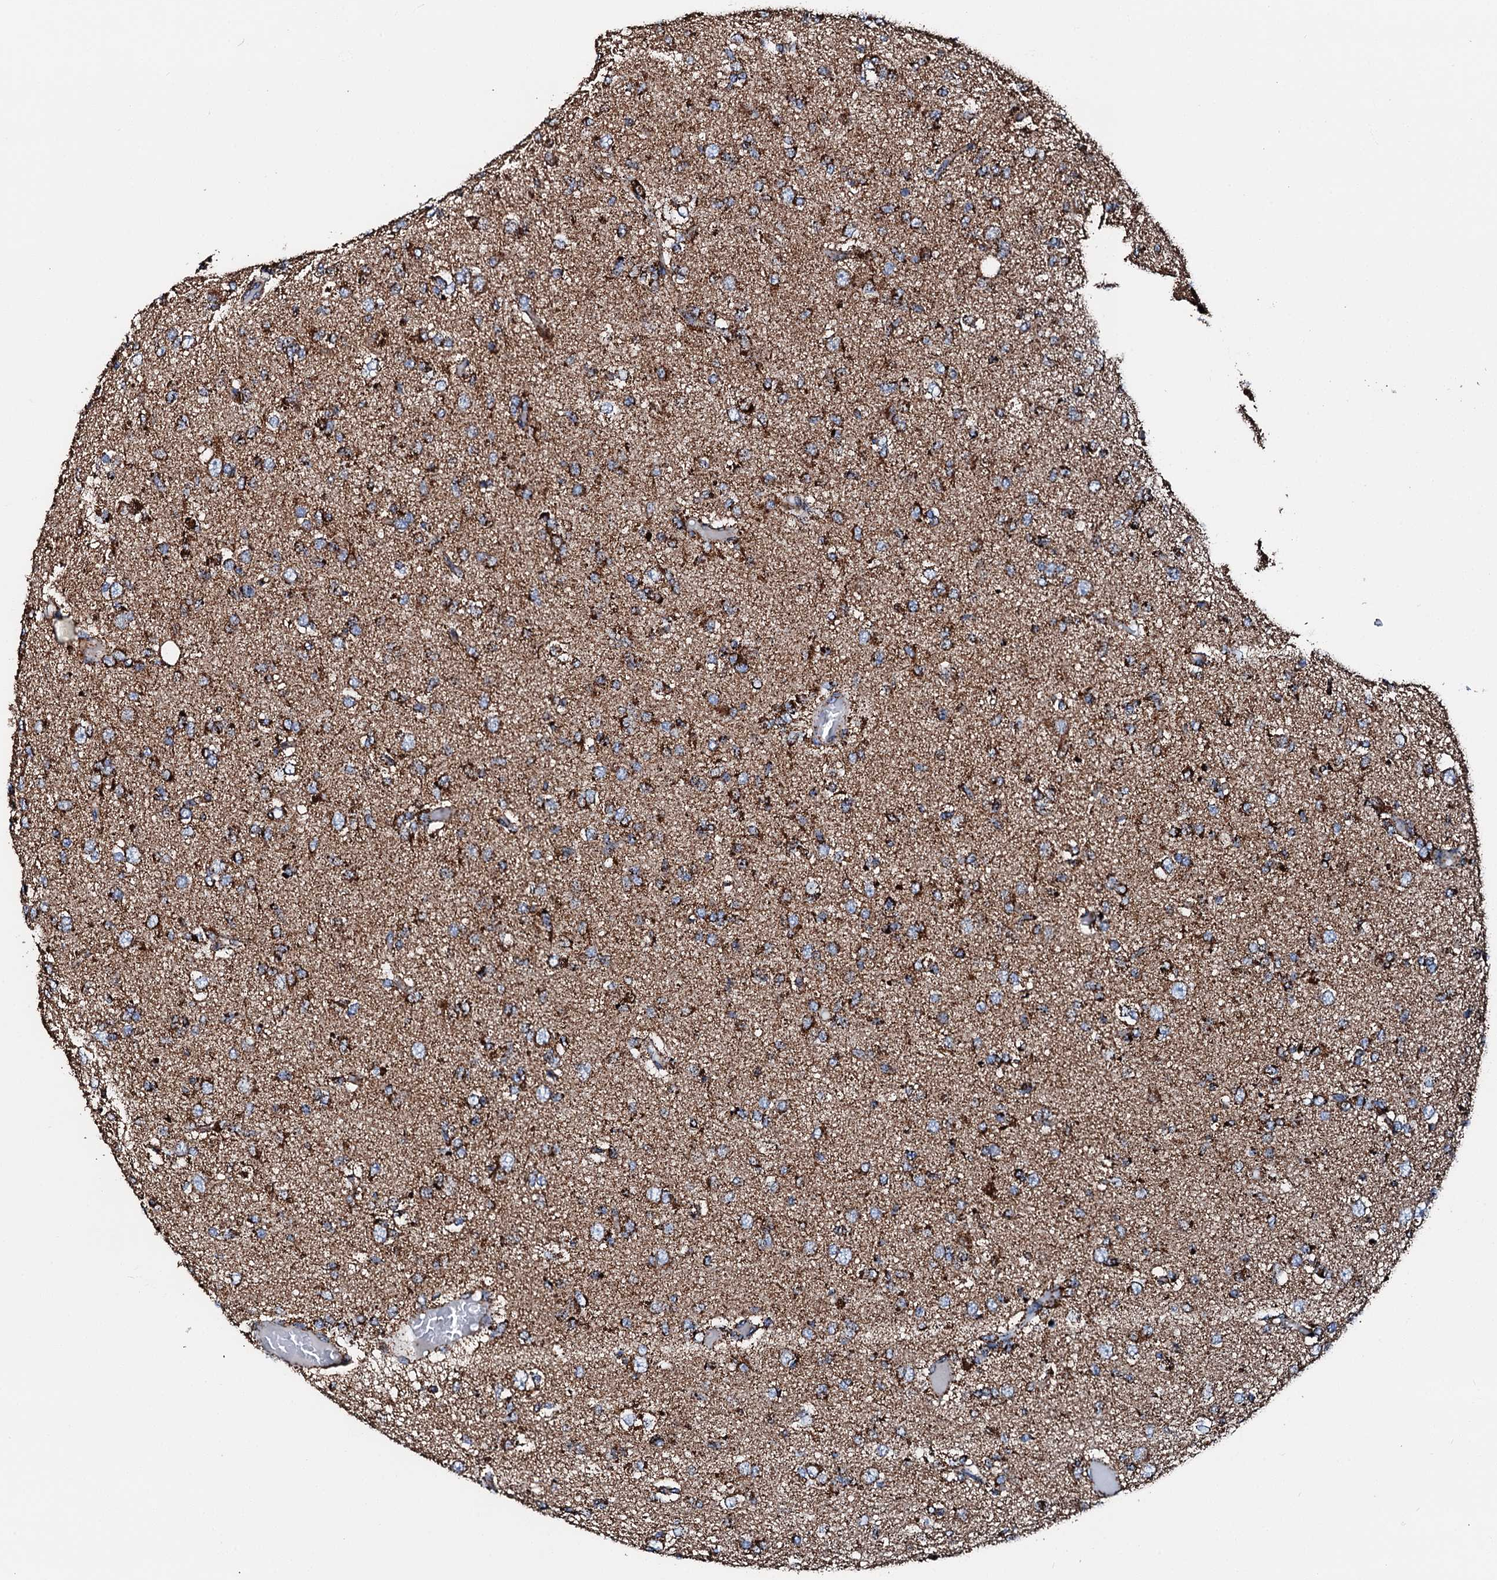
{"staining": {"intensity": "moderate", "quantity": ">75%", "location": "cytoplasmic/membranous"}, "tissue": "glioma", "cell_type": "Tumor cells", "image_type": "cancer", "snomed": [{"axis": "morphology", "description": "Glioma, malignant, High grade"}, {"axis": "topography", "description": "Brain"}], "caption": "Immunohistochemical staining of glioma reveals medium levels of moderate cytoplasmic/membranous protein staining in about >75% of tumor cells.", "gene": "HADH", "patient": {"sex": "female", "age": 59}}